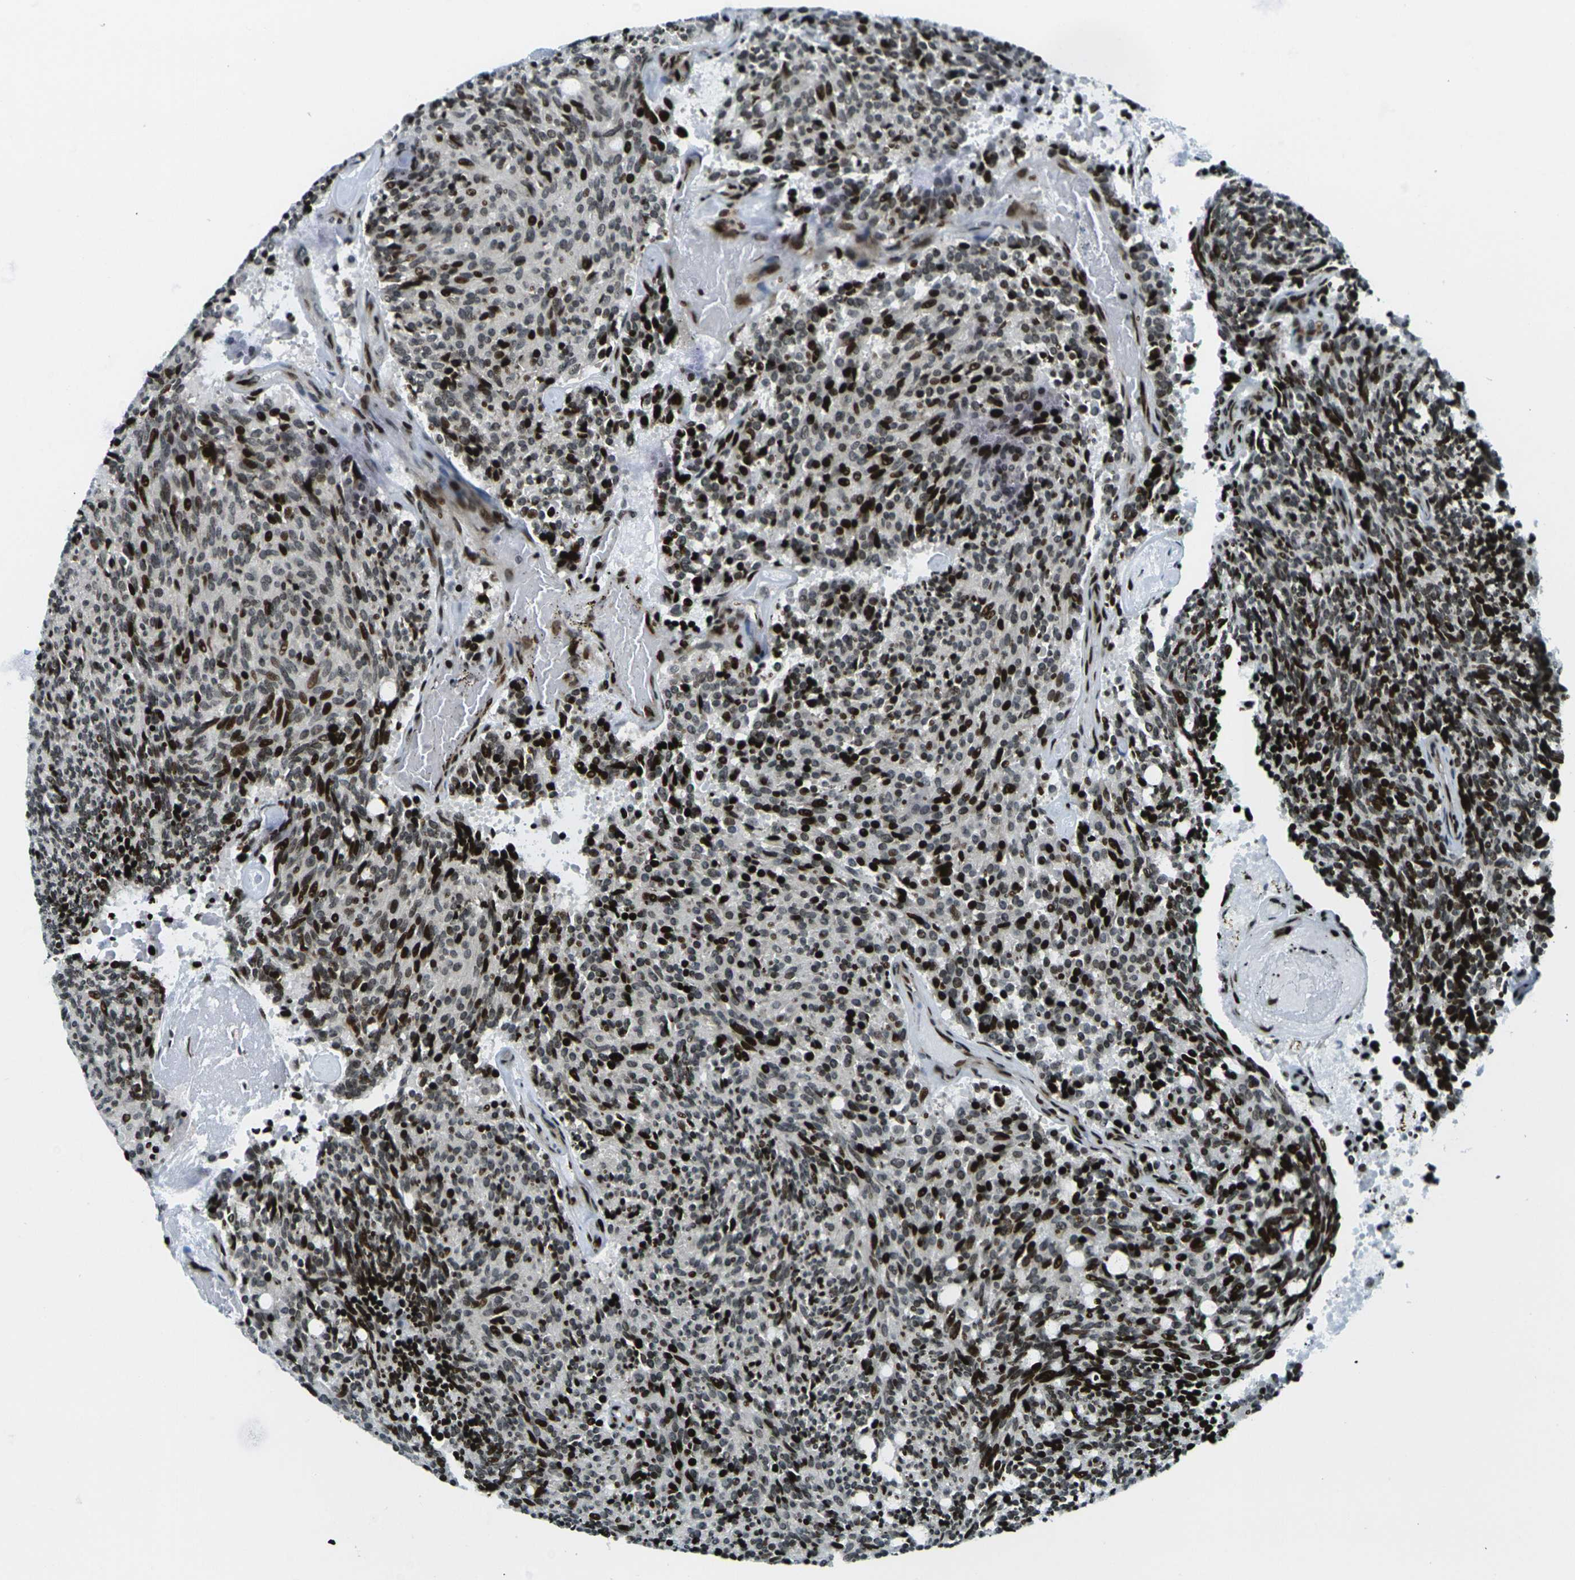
{"staining": {"intensity": "strong", "quantity": ">75%", "location": "nuclear"}, "tissue": "carcinoid", "cell_type": "Tumor cells", "image_type": "cancer", "snomed": [{"axis": "morphology", "description": "Carcinoid, malignant, NOS"}, {"axis": "topography", "description": "Pancreas"}], "caption": "Immunohistochemical staining of human carcinoid (malignant) reveals strong nuclear protein staining in about >75% of tumor cells.", "gene": "H3-3A", "patient": {"sex": "female", "age": 54}}